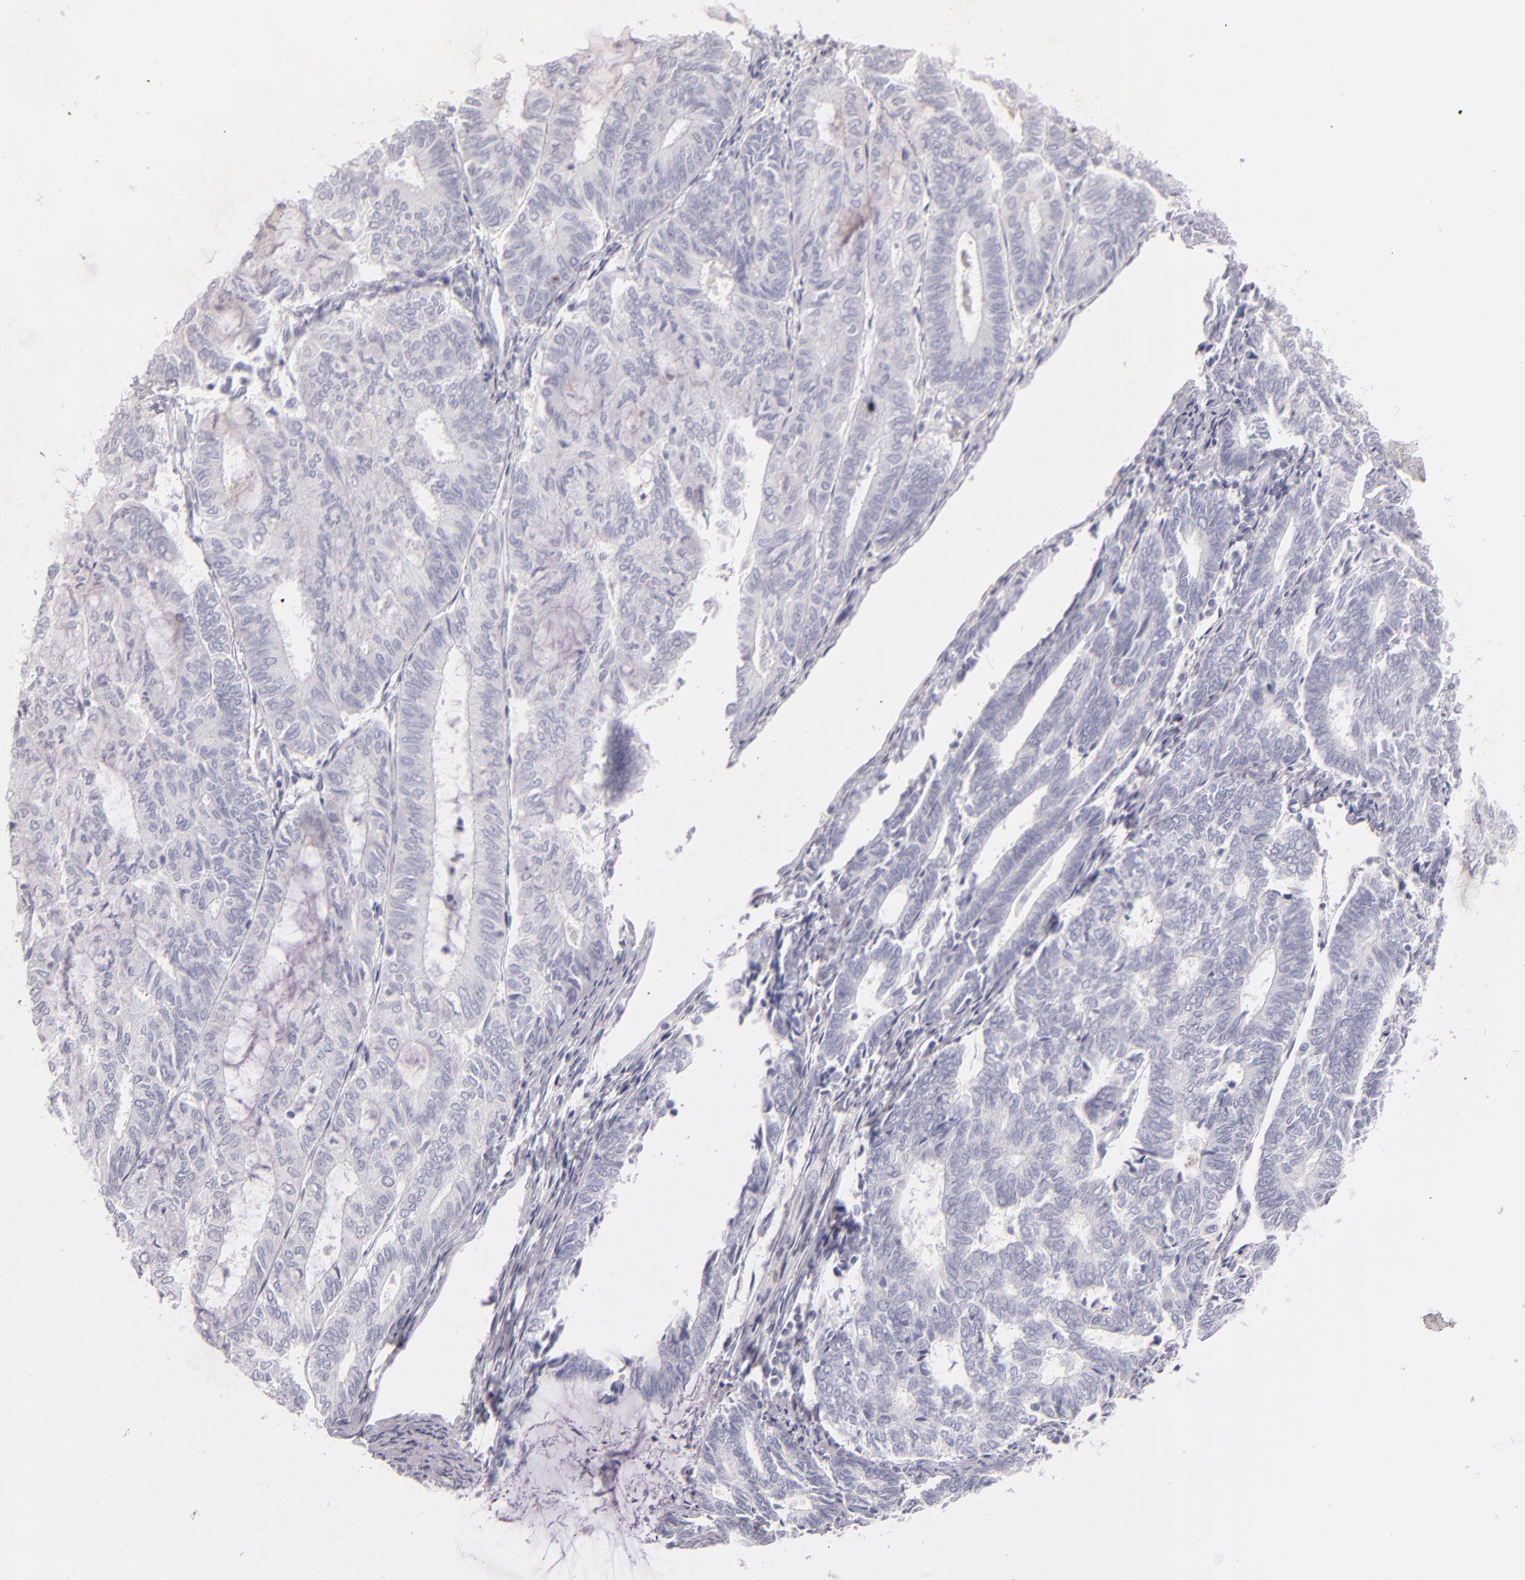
{"staining": {"intensity": "negative", "quantity": "none", "location": "none"}, "tissue": "endometrial cancer", "cell_type": "Tumor cells", "image_type": "cancer", "snomed": [{"axis": "morphology", "description": "Adenocarcinoma, NOS"}, {"axis": "topography", "description": "Endometrium"}], "caption": "IHC of endometrial adenocarcinoma demonstrates no staining in tumor cells.", "gene": "TPSD1", "patient": {"sex": "female", "age": 59}}